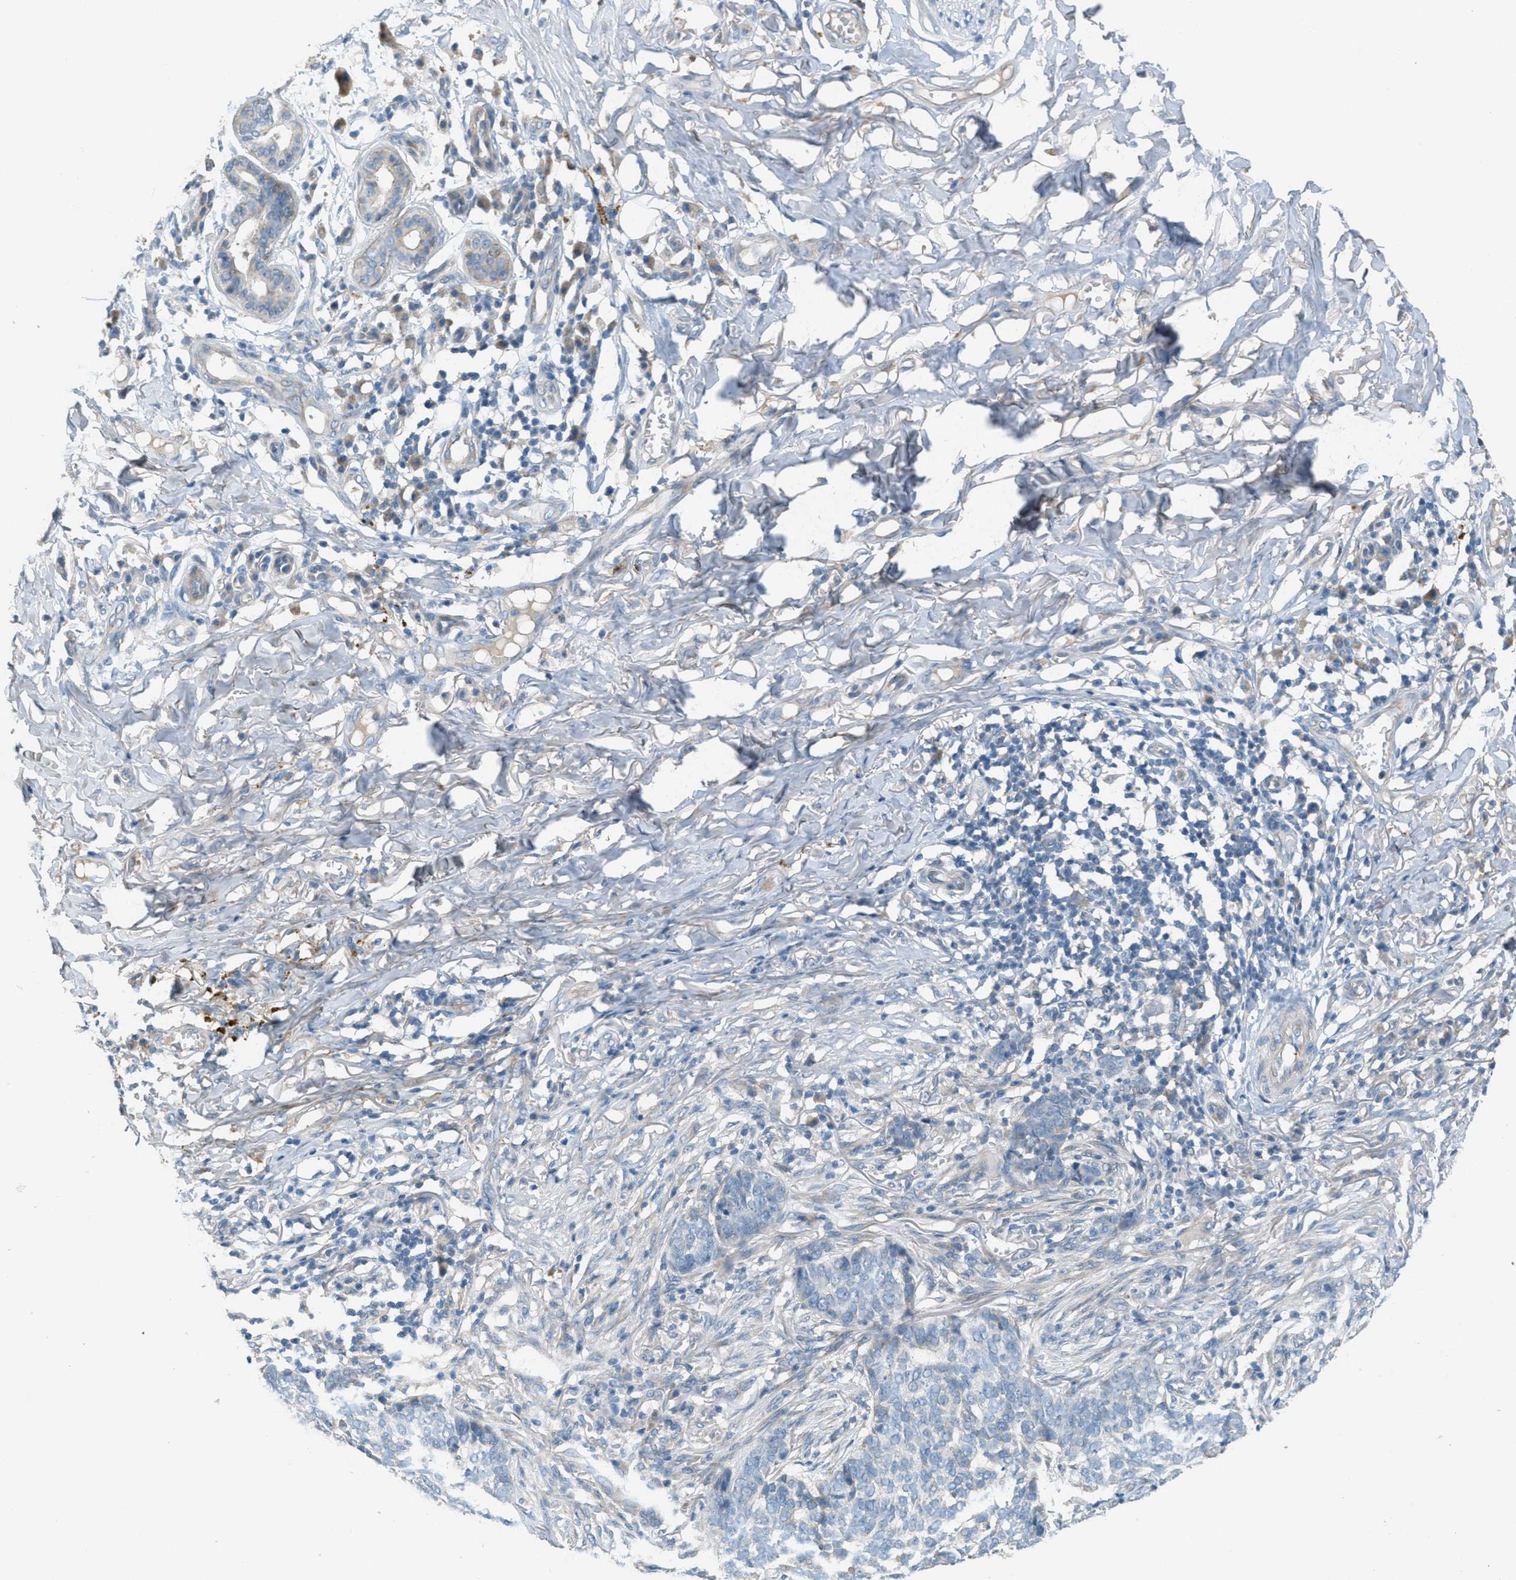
{"staining": {"intensity": "weak", "quantity": "25%-75%", "location": "cytoplasmic/membranous"}, "tissue": "skin cancer", "cell_type": "Tumor cells", "image_type": "cancer", "snomed": [{"axis": "morphology", "description": "Basal cell carcinoma"}, {"axis": "topography", "description": "Skin"}], "caption": "Basal cell carcinoma (skin) stained with a protein marker exhibits weak staining in tumor cells.", "gene": "ADCY6", "patient": {"sex": "male", "age": 85}}